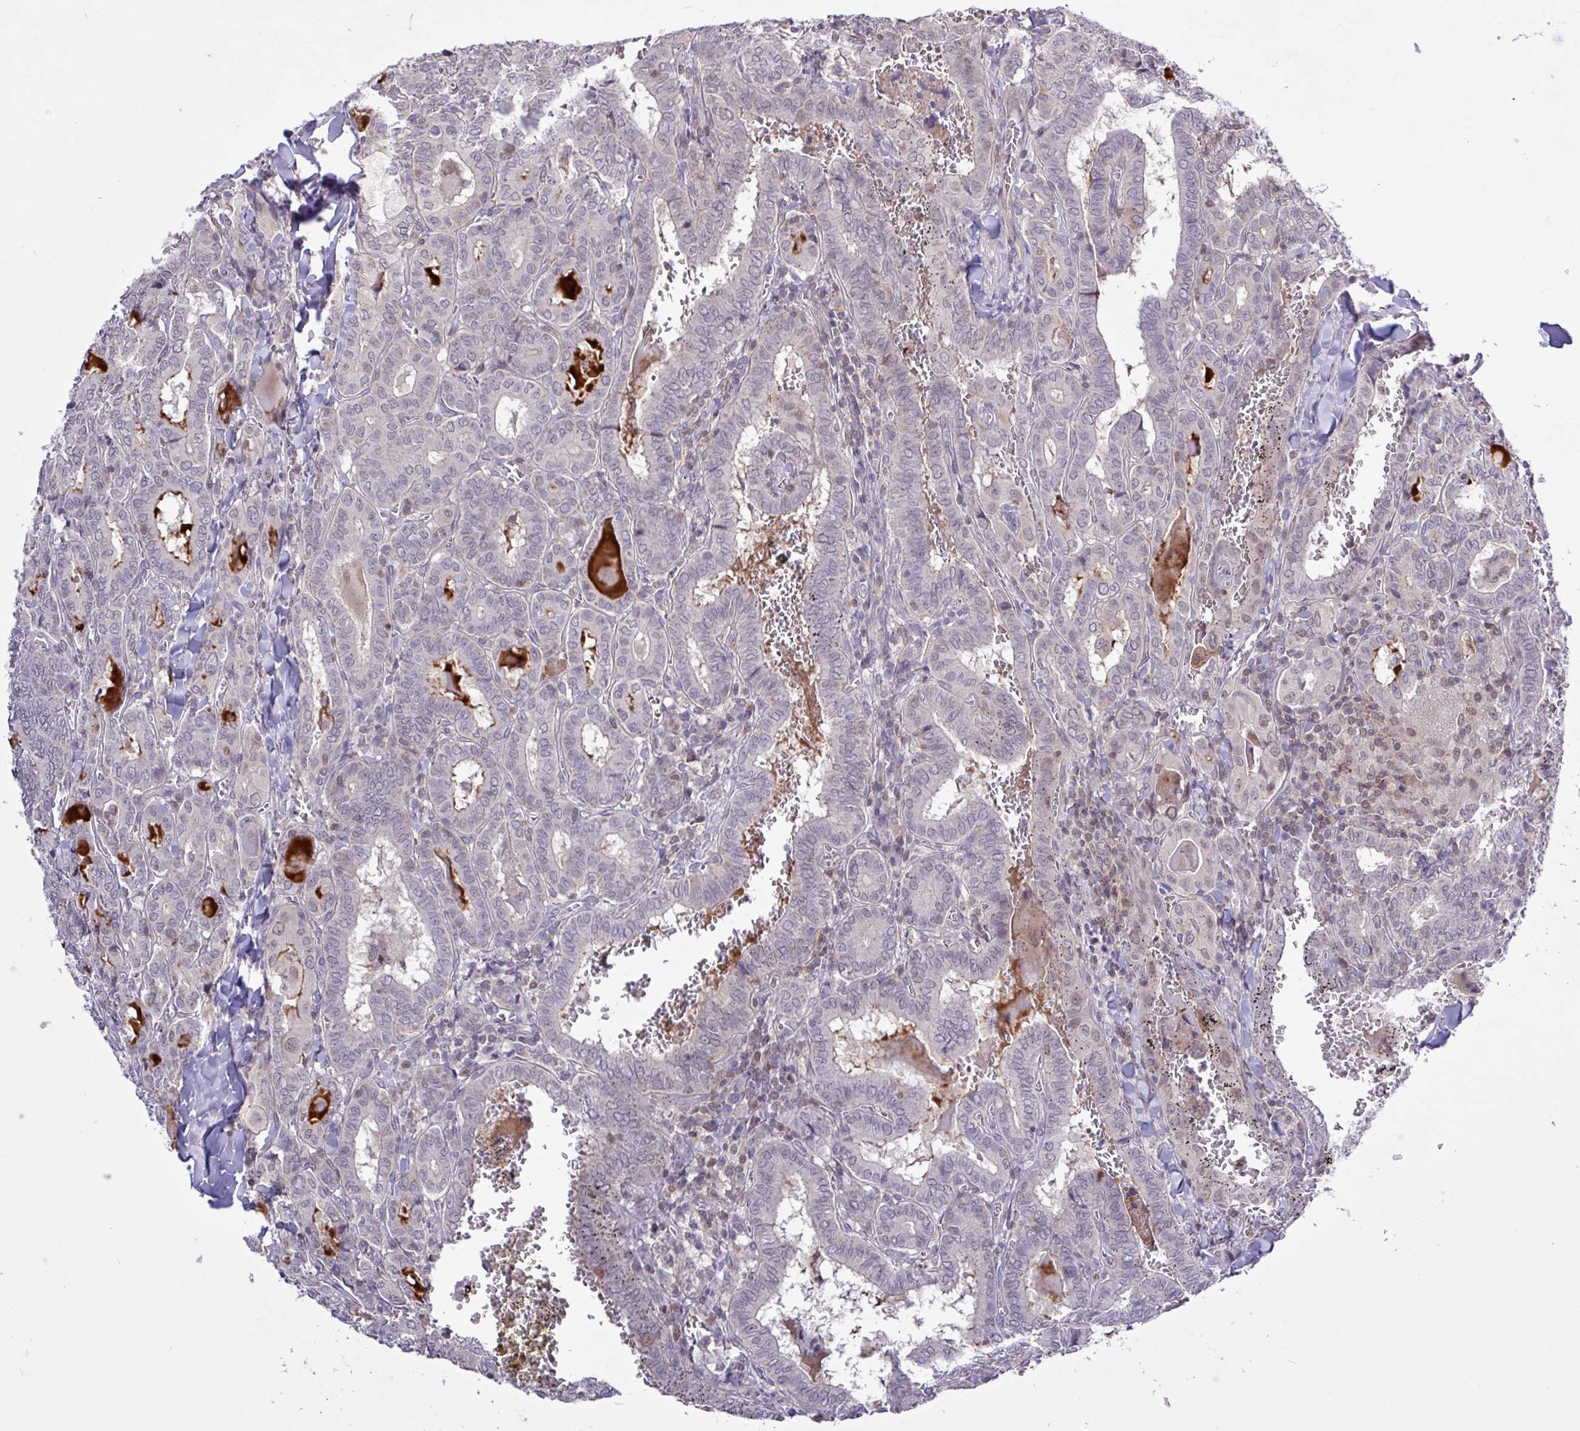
{"staining": {"intensity": "weak", "quantity": "25%-75%", "location": "cytoplasmic/membranous"}, "tissue": "thyroid cancer", "cell_type": "Tumor cells", "image_type": "cancer", "snomed": [{"axis": "morphology", "description": "Papillary adenocarcinoma, NOS"}, {"axis": "topography", "description": "Thyroid gland"}], "caption": "A high-resolution micrograph shows immunohistochemistry (IHC) staining of thyroid cancer, which demonstrates weak cytoplasmic/membranous positivity in about 25%-75% of tumor cells.", "gene": "RTL3", "patient": {"sex": "female", "age": 72}}